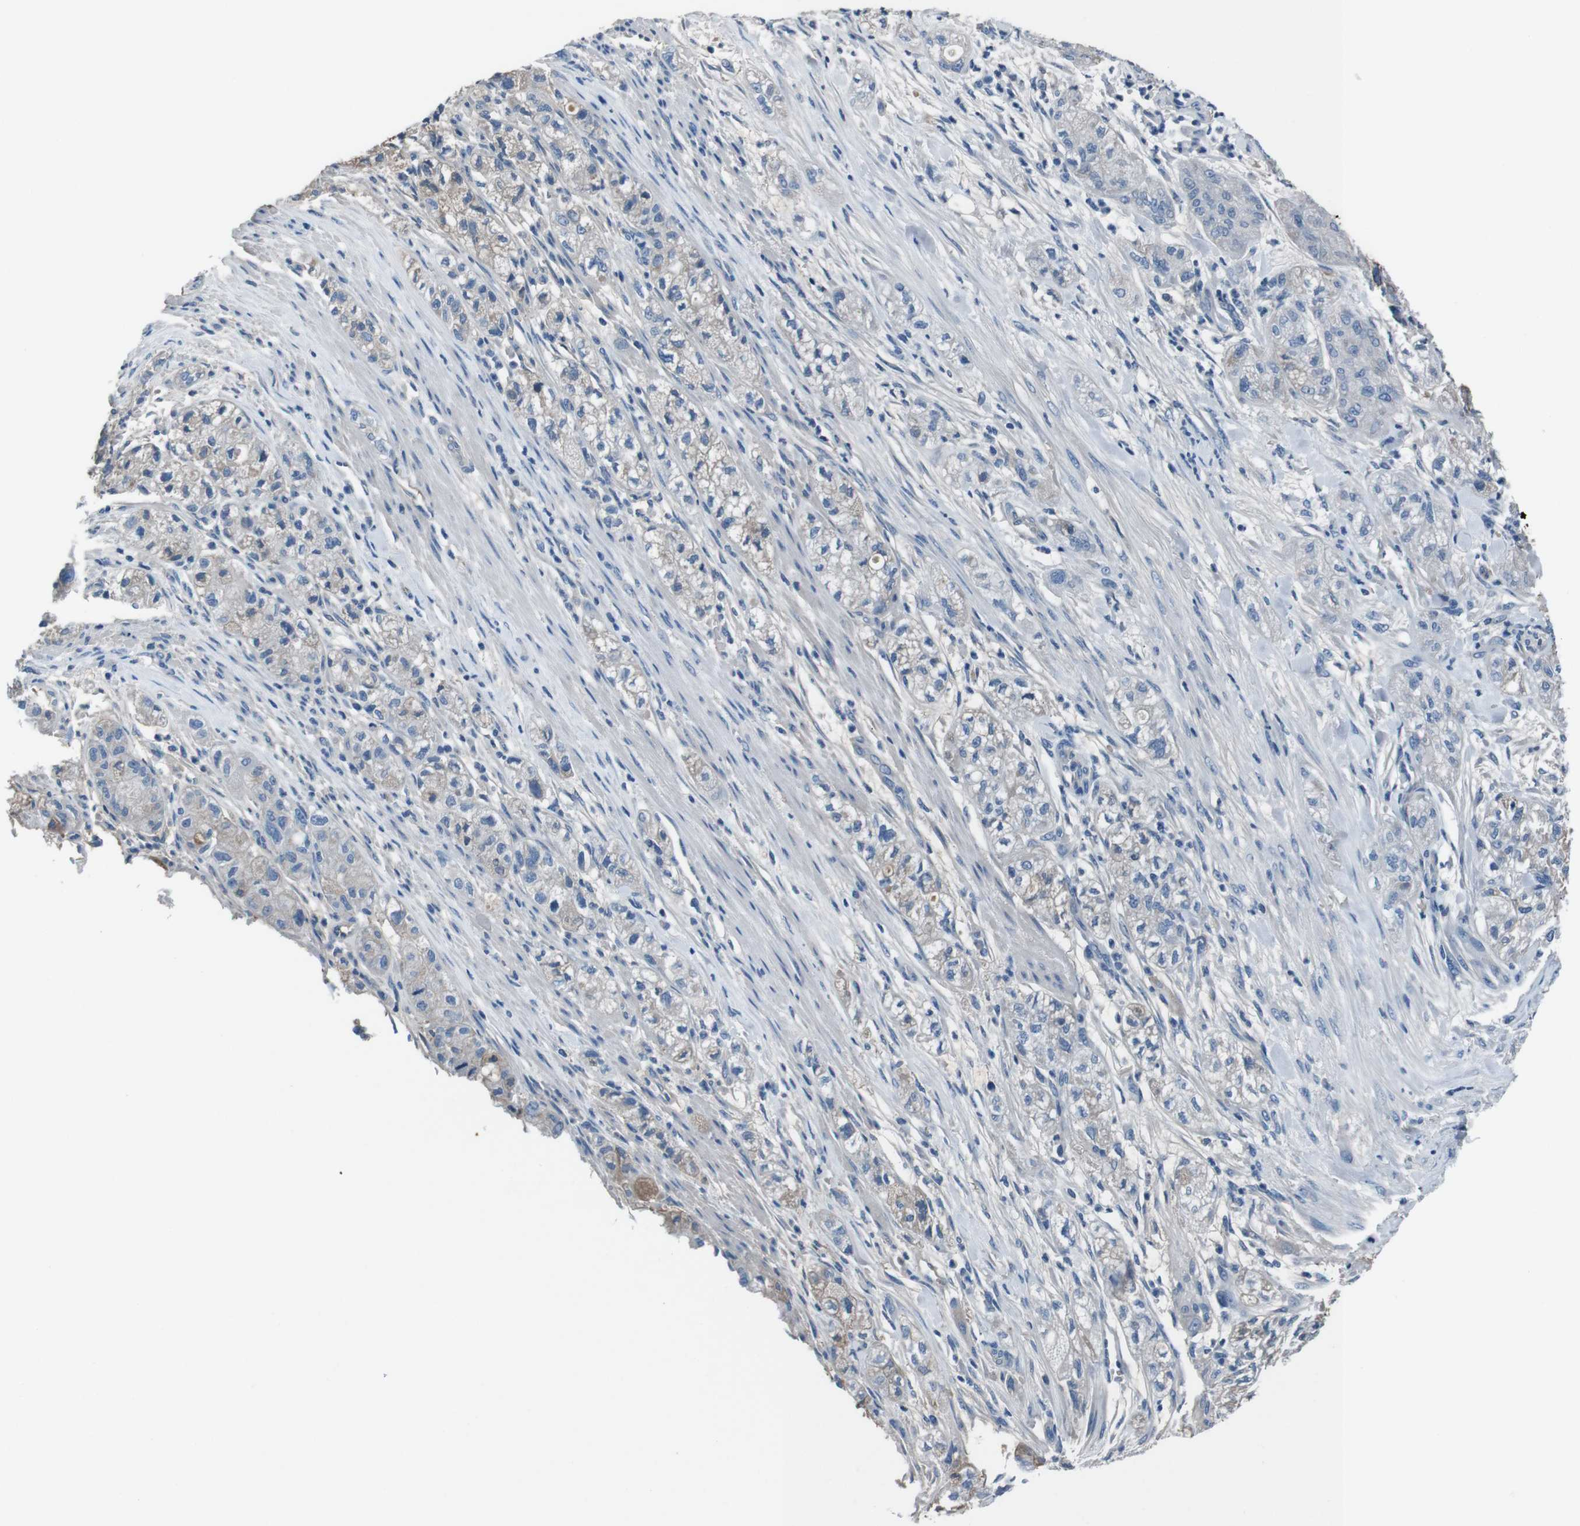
{"staining": {"intensity": "weak", "quantity": "<25%", "location": "cytoplasmic/membranous"}, "tissue": "pancreatic cancer", "cell_type": "Tumor cells", "image_type": "cancer", "snomed": [{"axis": "morphology", "description": "Adenocarcinoma, NOS"}, {"axis": "topography", "description": "Pancreas"}], "caption": "Human pancreatic cancer (adenocarcinoma) stained for a protein using immunohistochemistry (IHC) exhibits no positivity in tumor cells.", "gene": "LEP", "patient": {"sex": "female", "age": 78}}